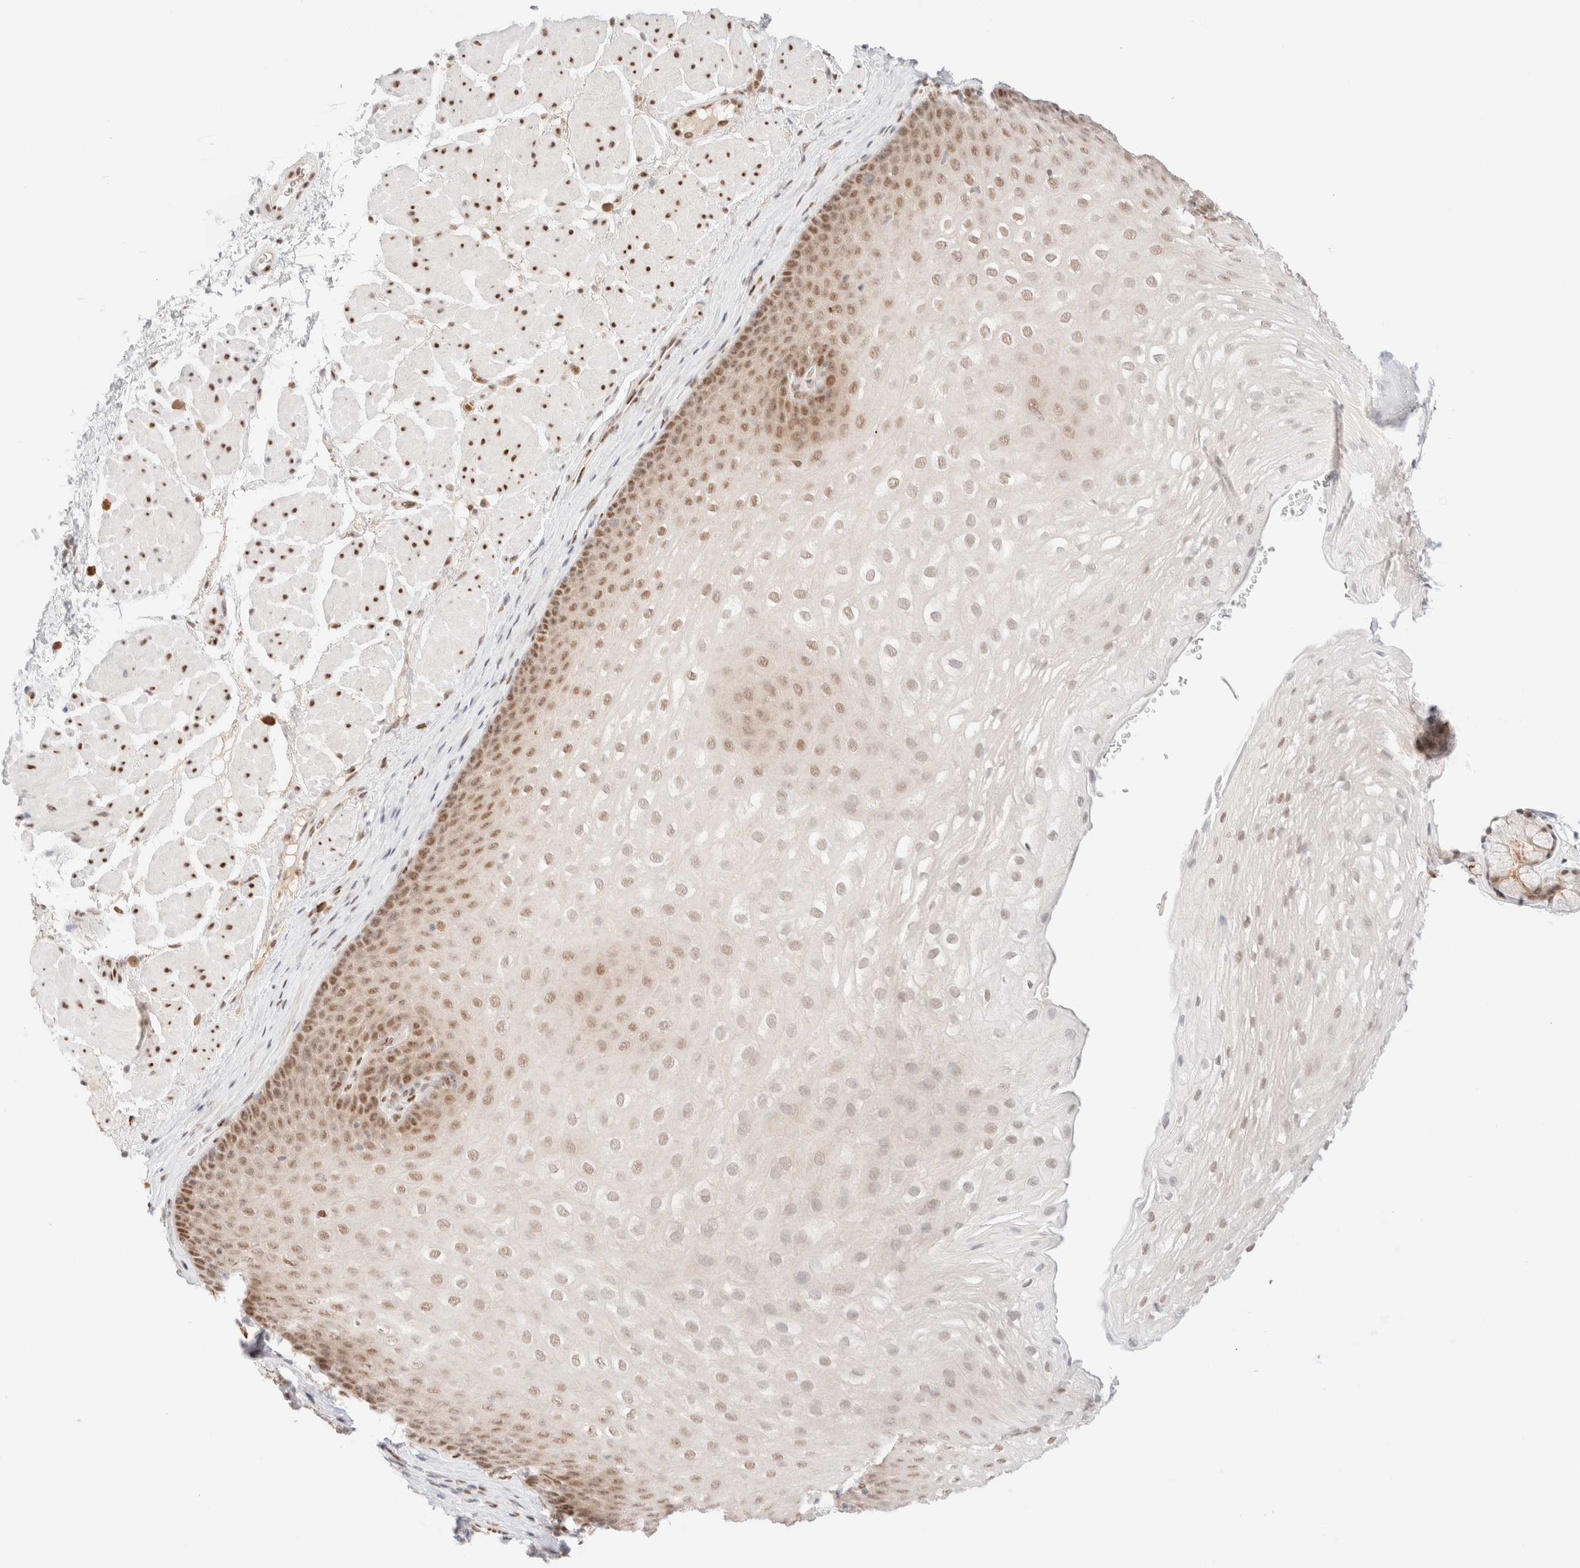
{"staining": {"intensity": "moderate", "quantity": ">75%", "location": "nuclear"}, "tissue": "esophagus", "cell_type": "Squamous epithelial cells", "image_type": "normal", "snomed": [{"axis": "morphology", "description": "Normal tissue, NOS"}, {"axis": "topography", "description": "Esophagus"}], "caption": "IHC (DAB) staining of unremarkable human esophagus exhibits moderate nuclear protein expression in approximately >75% of squamous epithelial cells. Nuclei are stained in blue.", "gene": "CIC", "patient": {"sex": "female", "age": 66}}